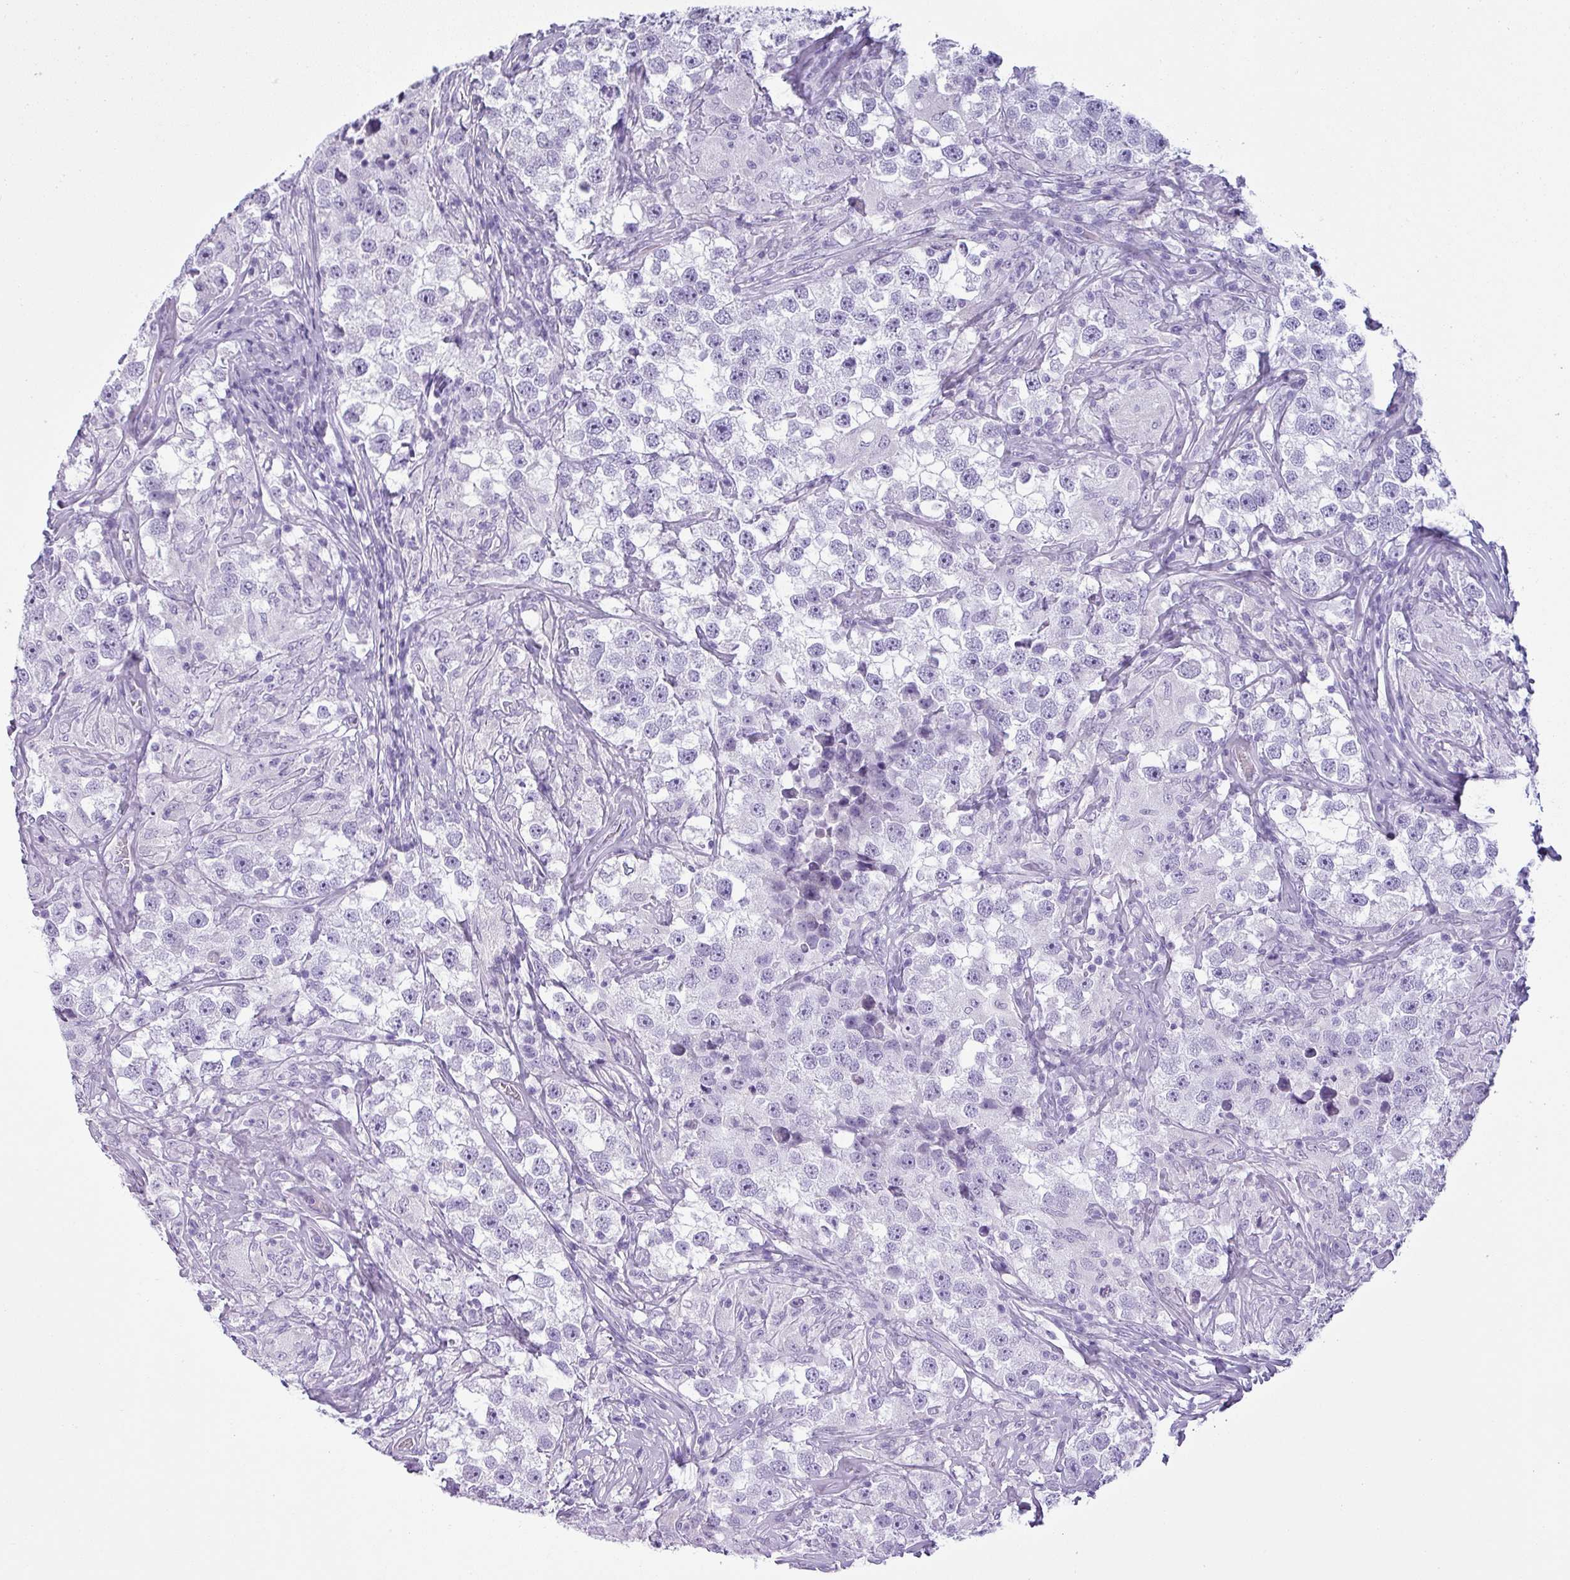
{"staining": {"intensity": "negative", "quantity": "none", "location": "none"}, "tissue": "testis cancer", "cell_type": "Tumor cells", "image_type": "cancer", "snomed": [{"axis": "morphology", "description": "Seminoma, NOS"}, {"axis": "topography", "description": "Testis"}], "caption": "The histopathology image reveals no significant positivity in tumor cells of testis cancer (seminoma).", "gene": "CDH16", "patient": {"sex": "male", "age": 46}}